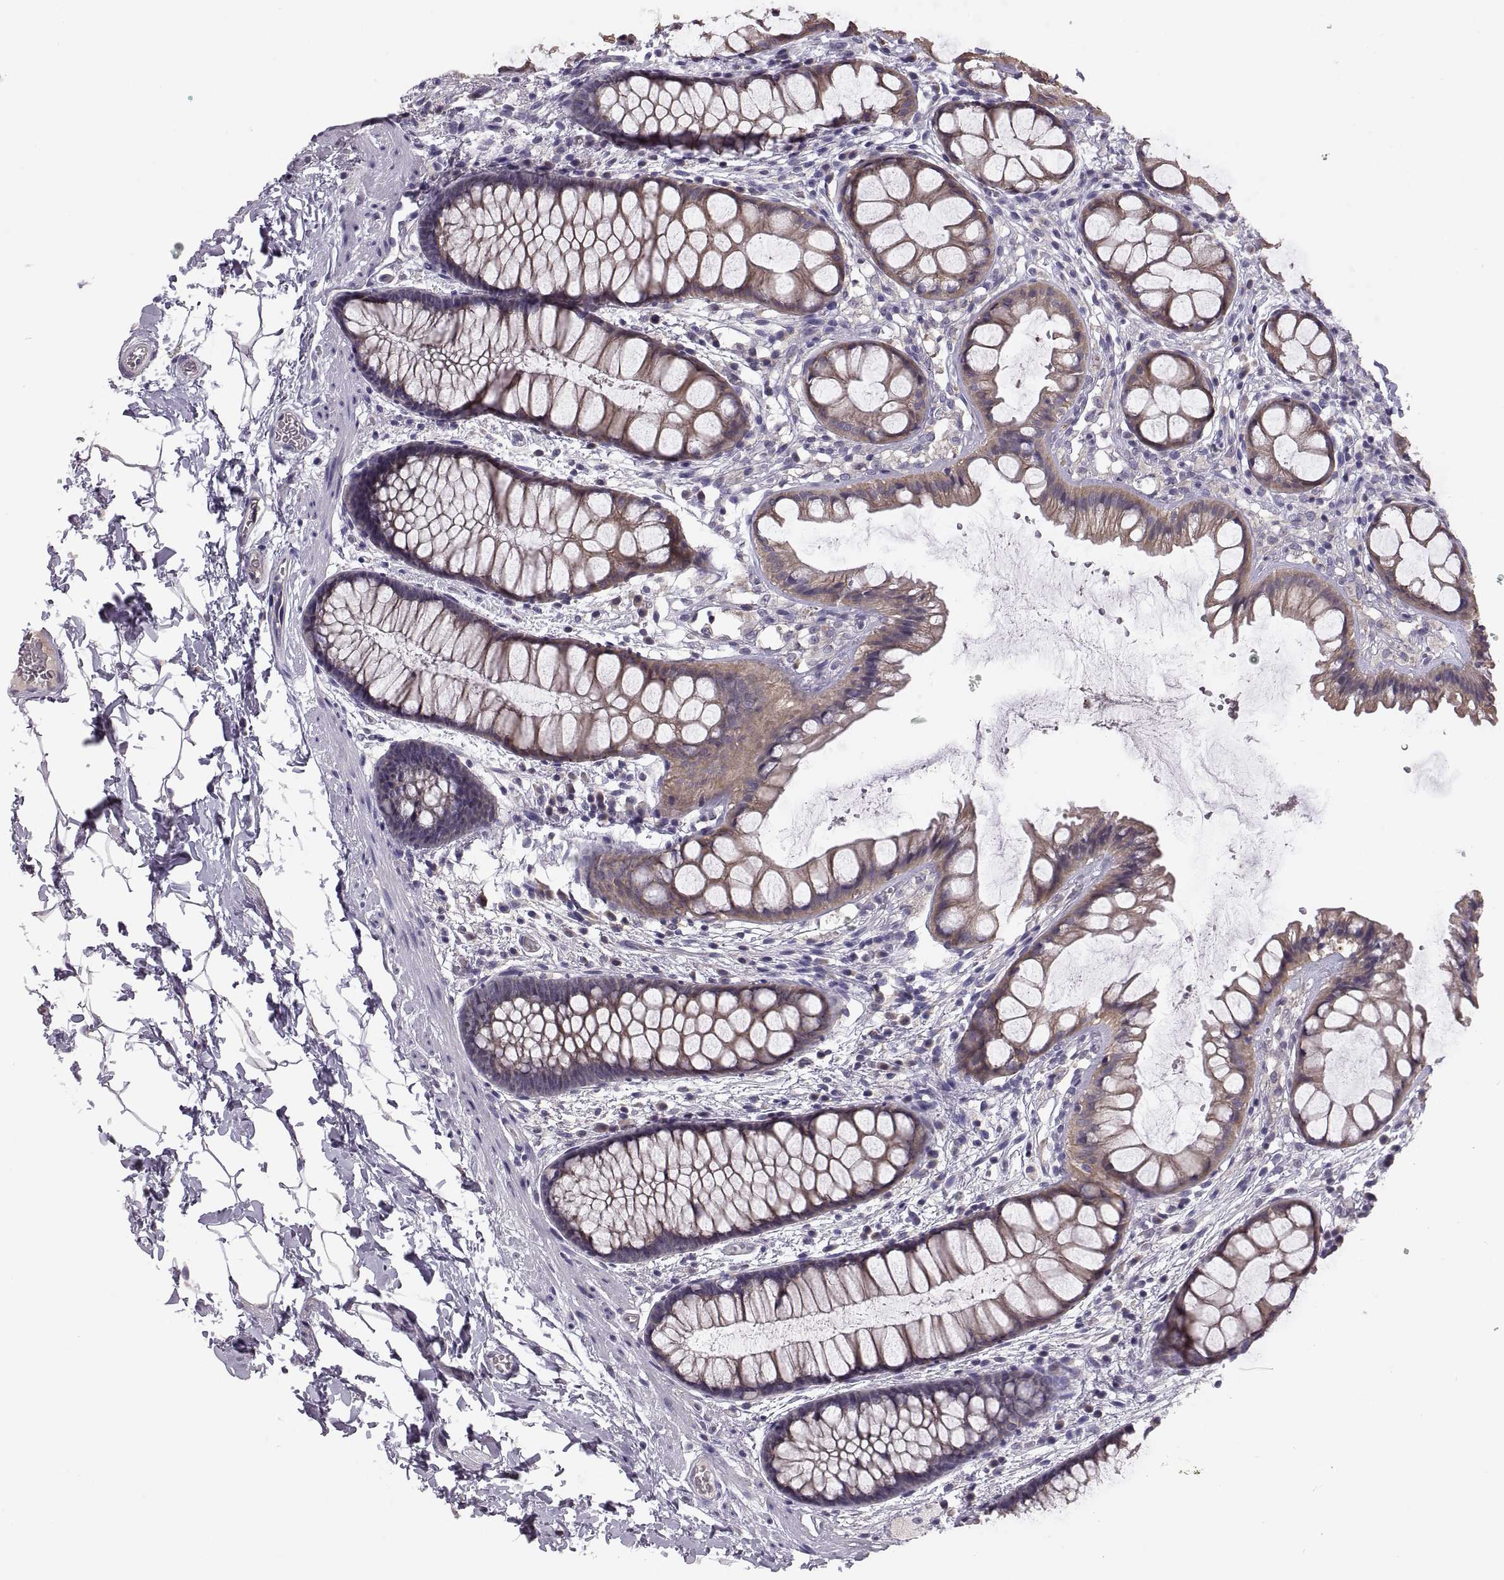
{"staining": {"intensity": "moderate", "quantity": ">75%", "location": "cytoplasmic/membranous"}, "tissue": "rectum", "cell_type": "Glandular cells", "image_type": "normal", "snomed": [{"axis": "morphology", "description": "Normal tissue, NOS"}, {"axis": "topography", "description": "Rectum"}], "caption": "Glandular cells display medium levels of moderate cytoplasmic/membranous staining in about >75% of cells in benign human rectum. Using DAB (3,3'-diaminobenzidine) (brown) and hematoxylin (blue) stains, captured at high magnification using brightfield microscopy.", "gene": "ACSBG2", "patient": {"sex": "female", "age": 62}}